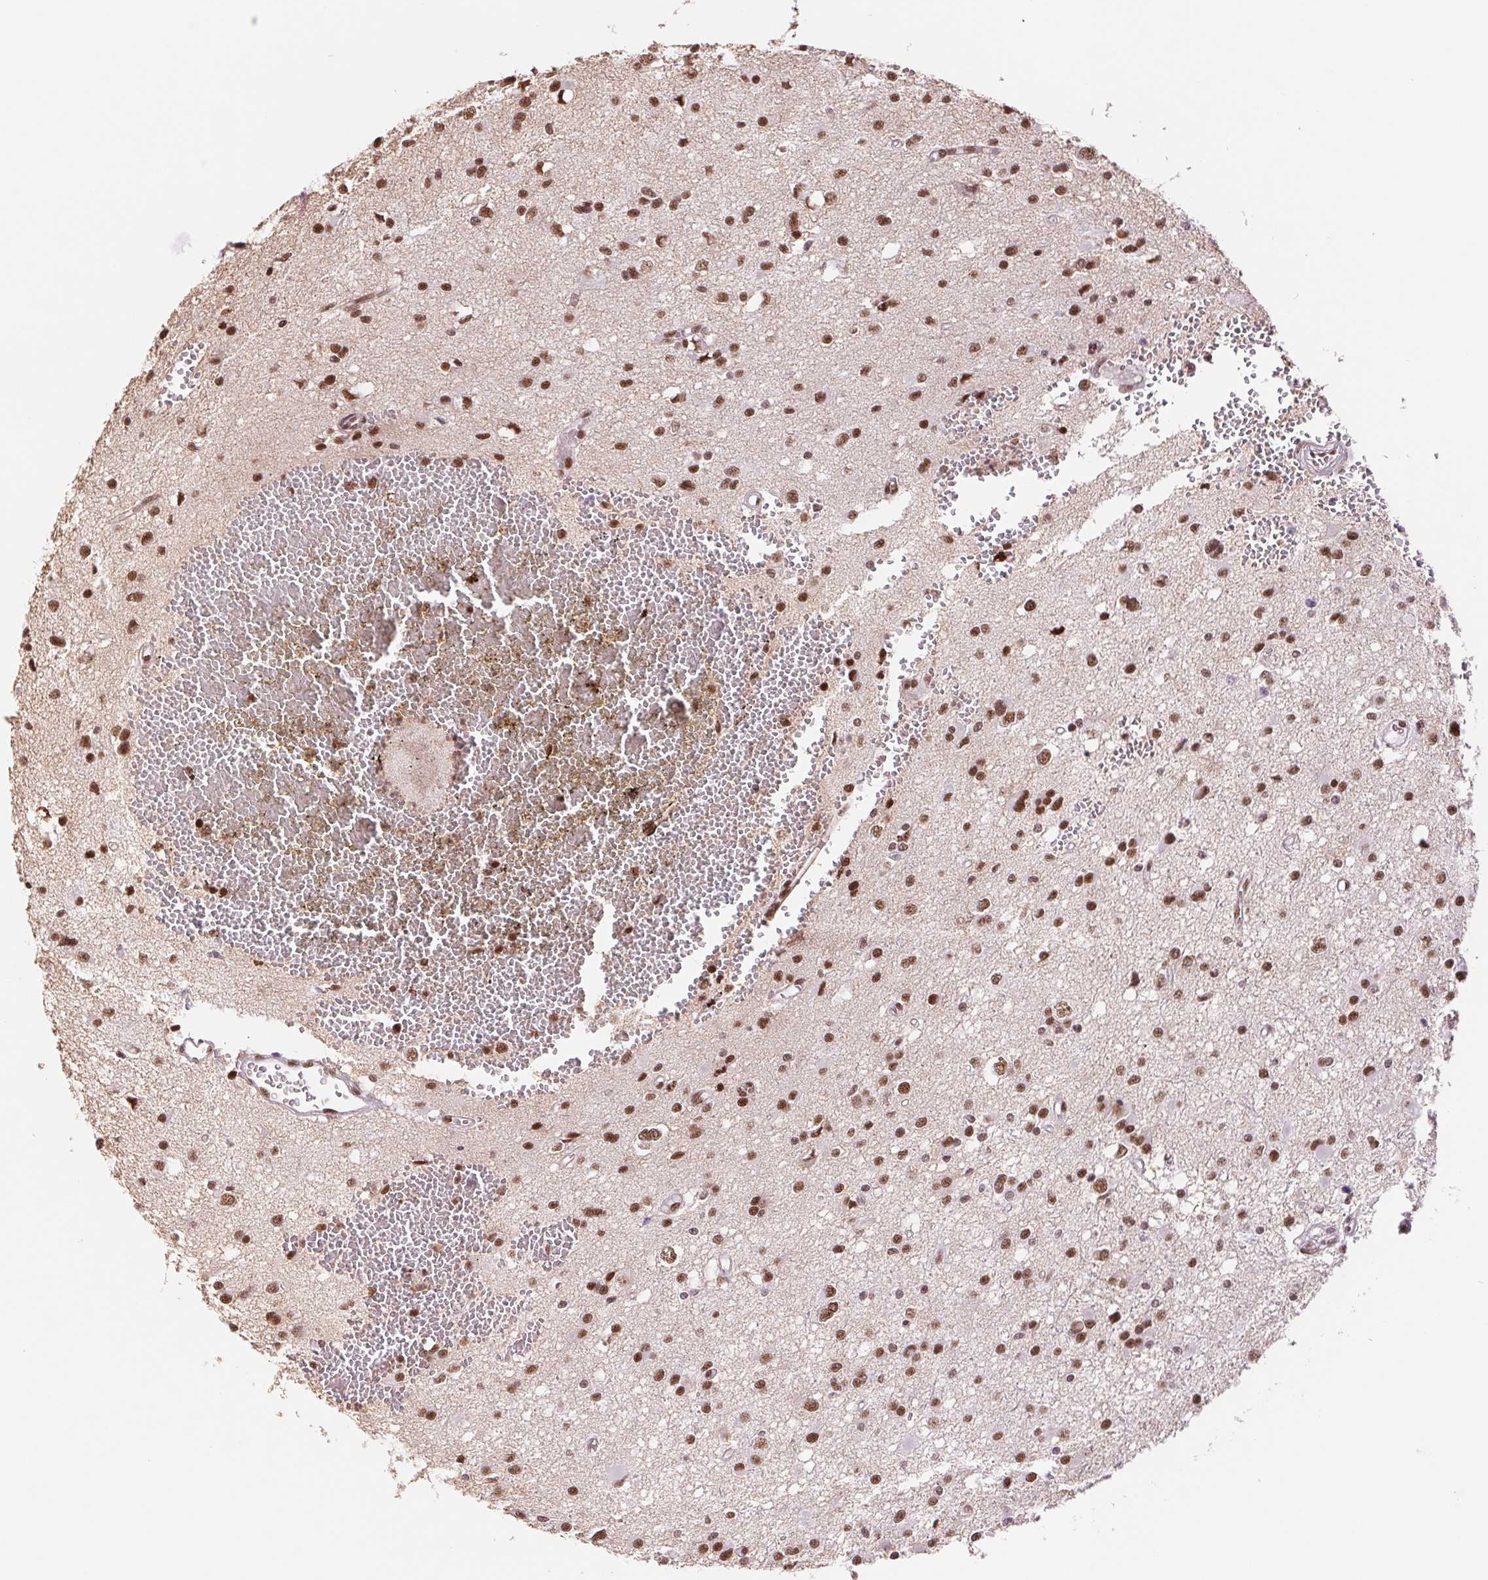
{"staining": {"intensity": "strong", "quantity": ">75%", "location": "nuclear"}, "tissue": "glioma", "cell_type": "Tumor cells", "image_type": "cancer", "snomed": [{"axis": "morphology", "description": "Glioma, malignant, High grade"}, {"axis": "topography", "description": "Brain"}], "caption": "Protein analysis of glioma tissue exhibits strong nuclear staining in approximately >75% of tumor cells. Using DAB (brown) and hematoxylin (blue) stains, captured at high magnification using brightfield microscopy.", "gene": "SREK1", "patient": {"sex": "male", "age": 54}}